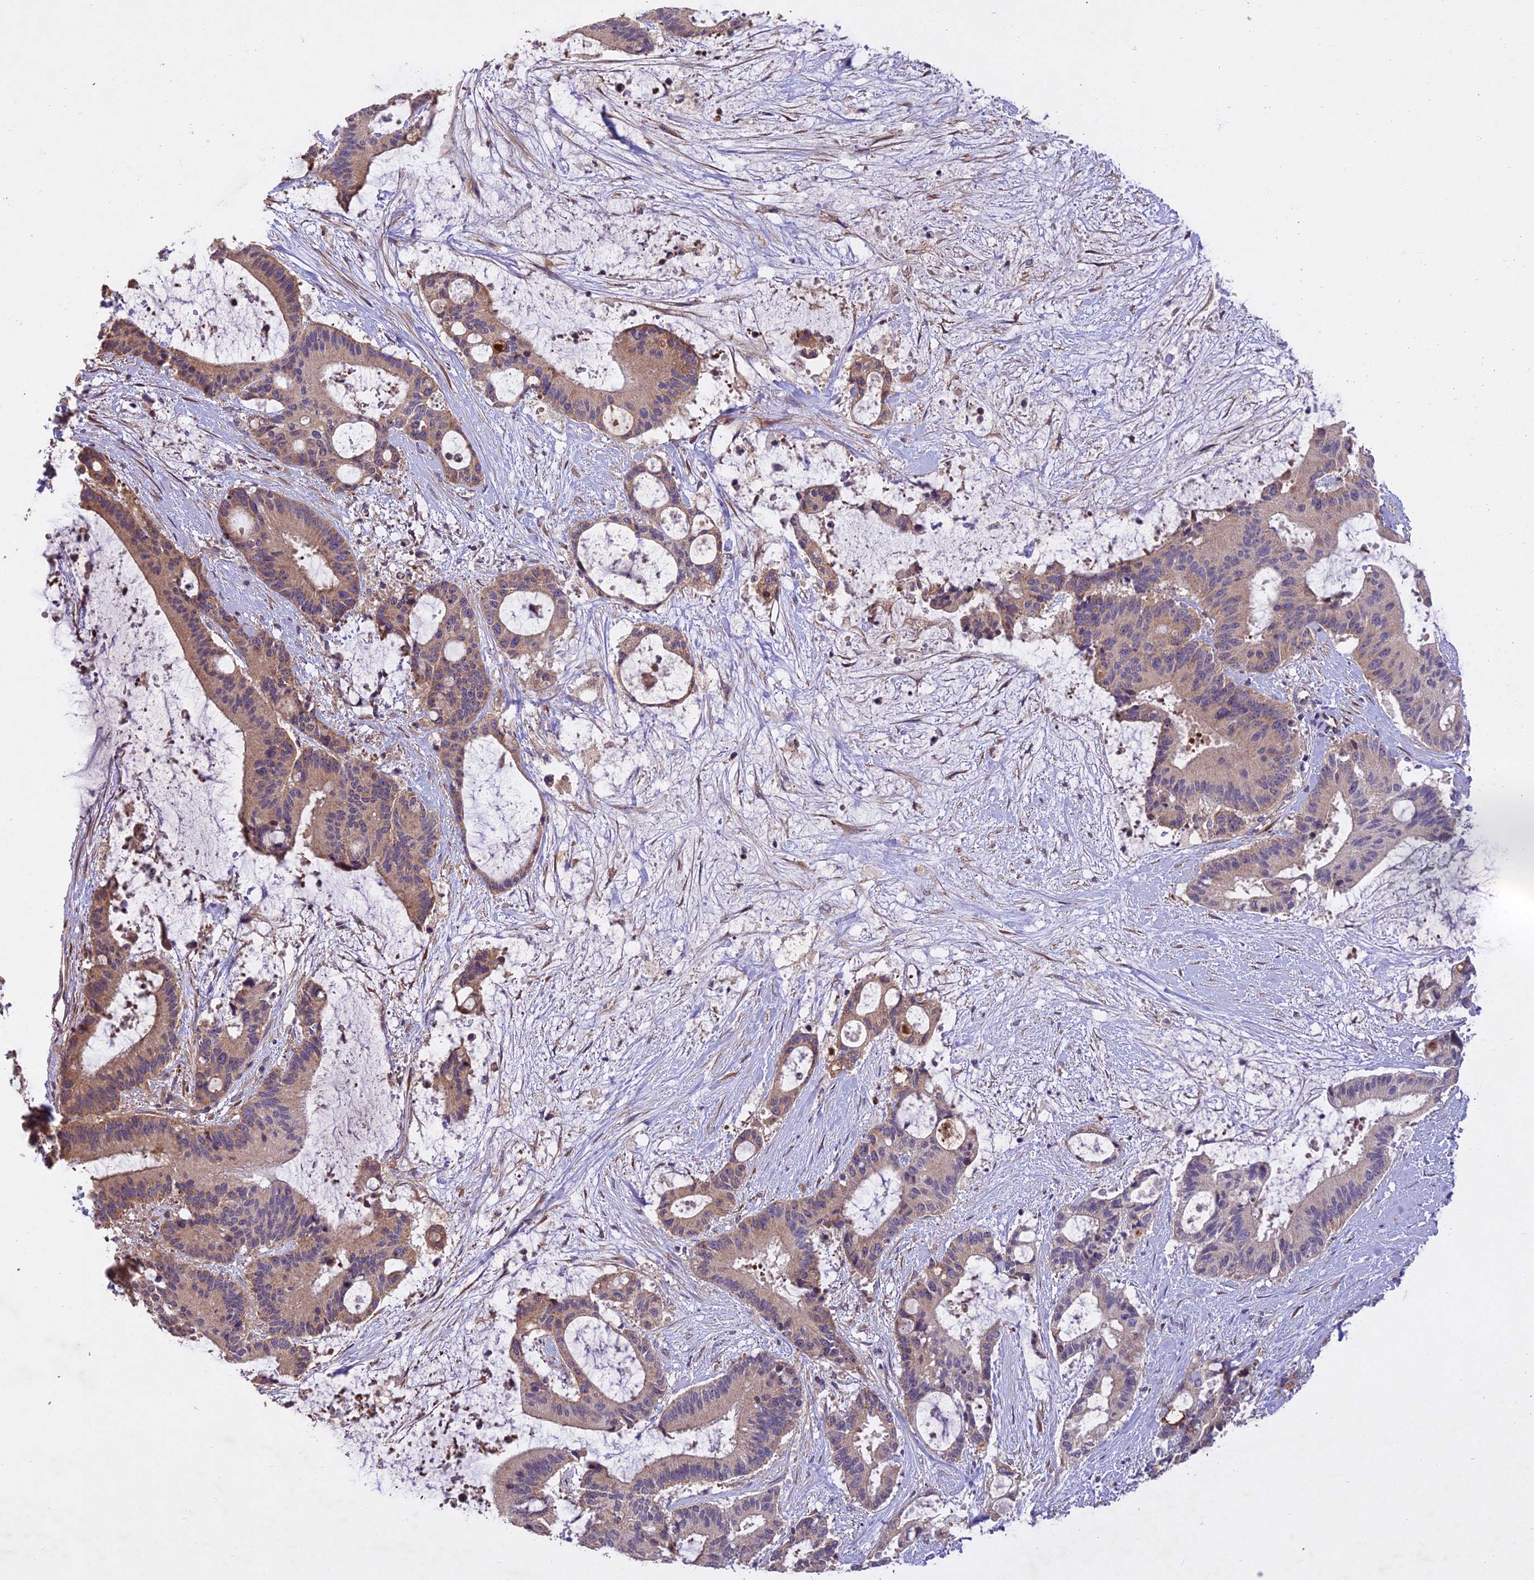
{"staining": {"intensity": "weak", "quantity": "25%-75%", "location": "cytoplasmic/membranous"}, "tissue": "liver cancer", "cell_type": "Tumor cells", "image_type": "cancer", "snomed": [{"axis": "morphology", "description": "Normal tissue, NOS"}, {"axis": "morphology", "description": "Cholangiocarcinoma"}, {"axis": "topography", "description": "Liver"}, {"axis": "topography", "description": "Peripheral nerve tissue"}], "caption": "This micrograph shows immunohistochemistry staining of human liver cancer, with low weak cytoplasmic/membranous staining in approximately 25%-75% of tumor cells.", "gene": "CENPL", "patient": {"sex": "female", "age": 73}}